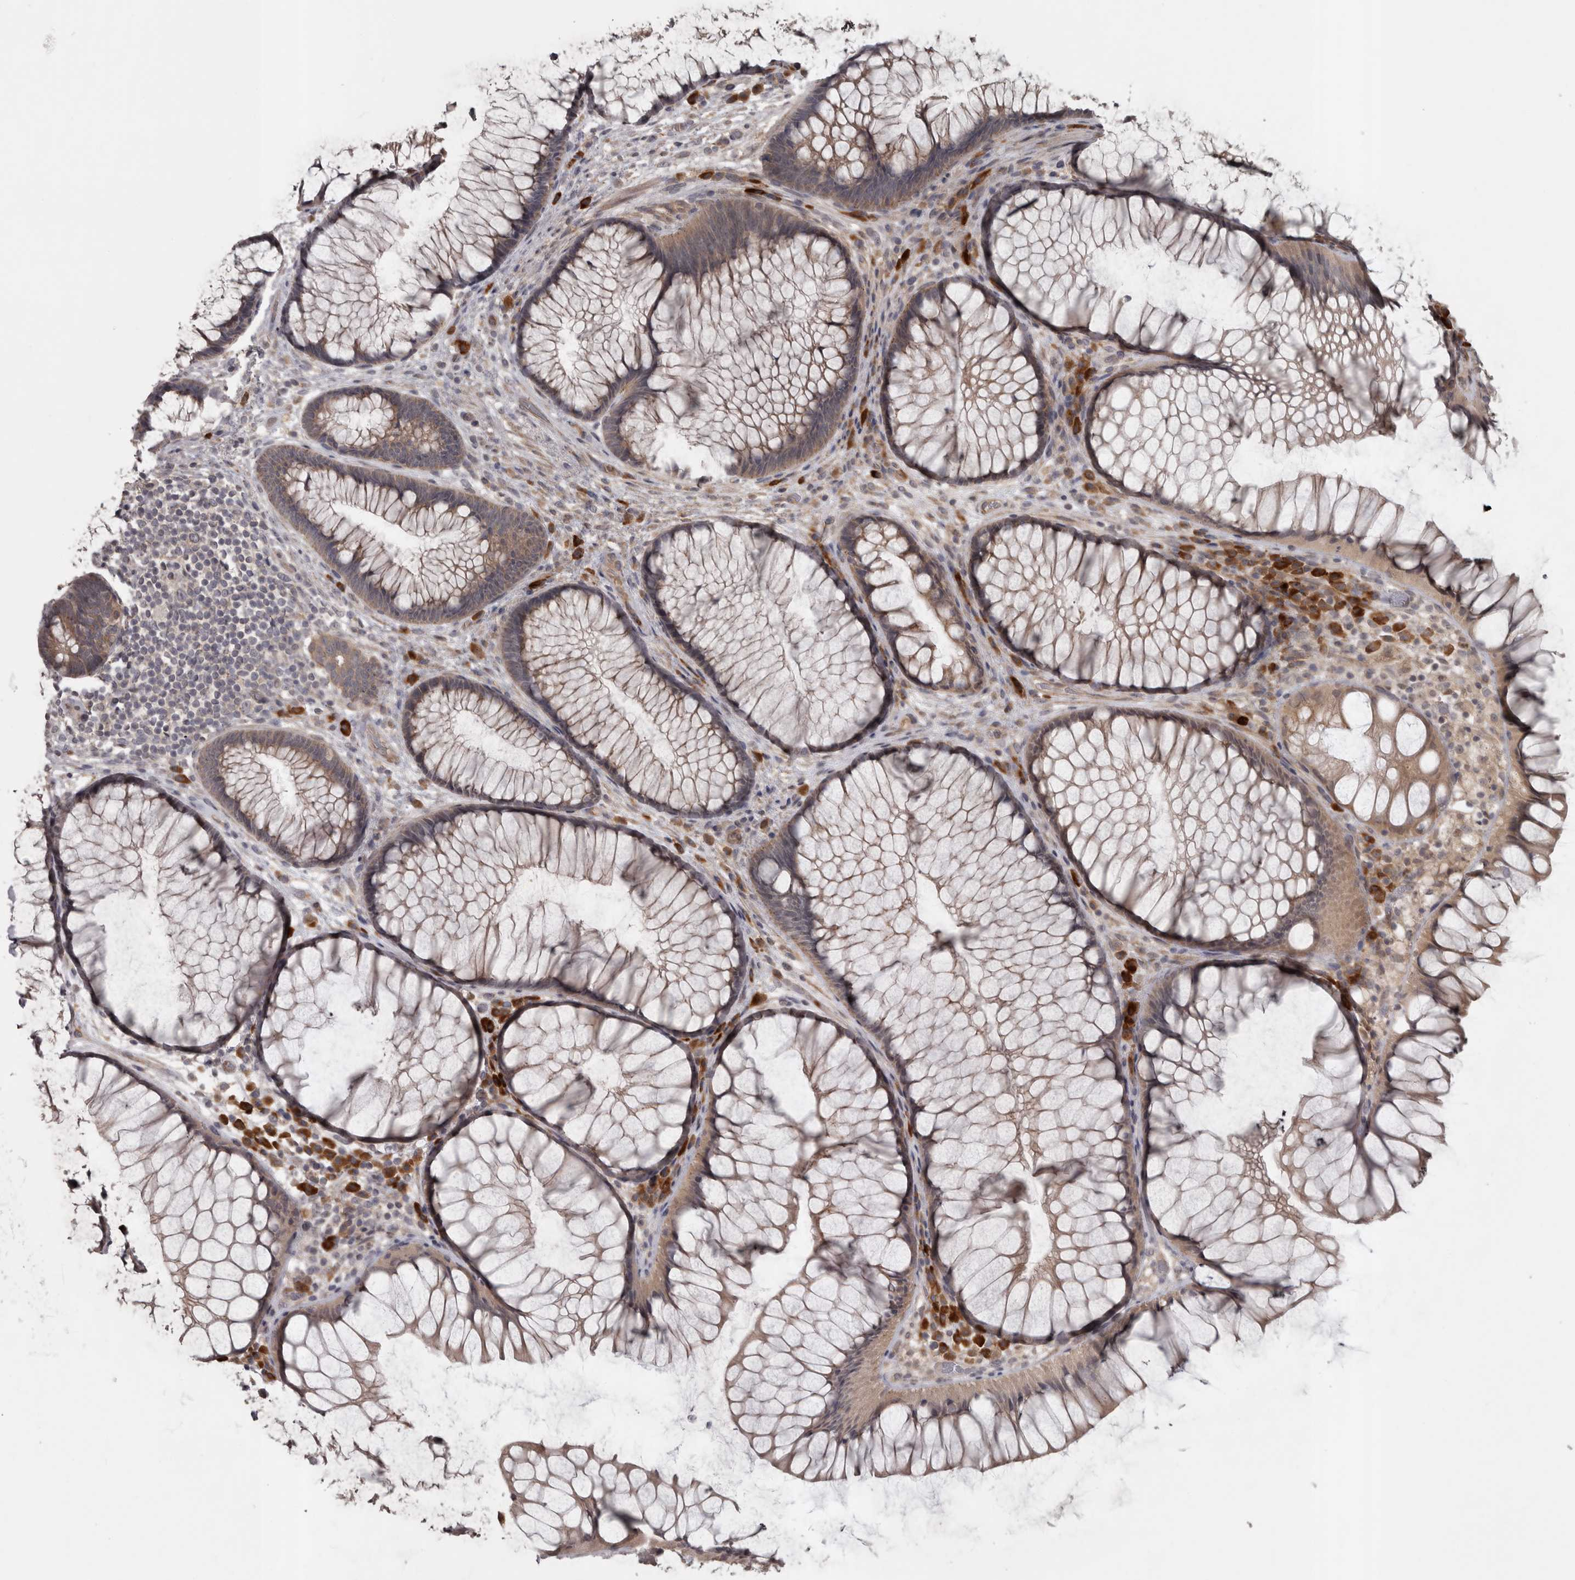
{"staining": {"intensity": "weak", "quantity": ">75%", "location": "cytoplasmic/membranous"}, "tissue": "rectum", "cell_type": "Glandular cells", "image_type": "normal", "snomed": [{"axis": "morphology", "description": "Normal tissue, NOS"}, {"axis": "topography", "description": "Rectum"}], "caption": "Unremarkable rectum demonstrates weak cytoplasmic/membranous expression in approximately >75% of glandular cells, visualized by immunohistochemistry.", "gene": "SLCO5A1", "patient": {"sex": "male", "age": 51}}